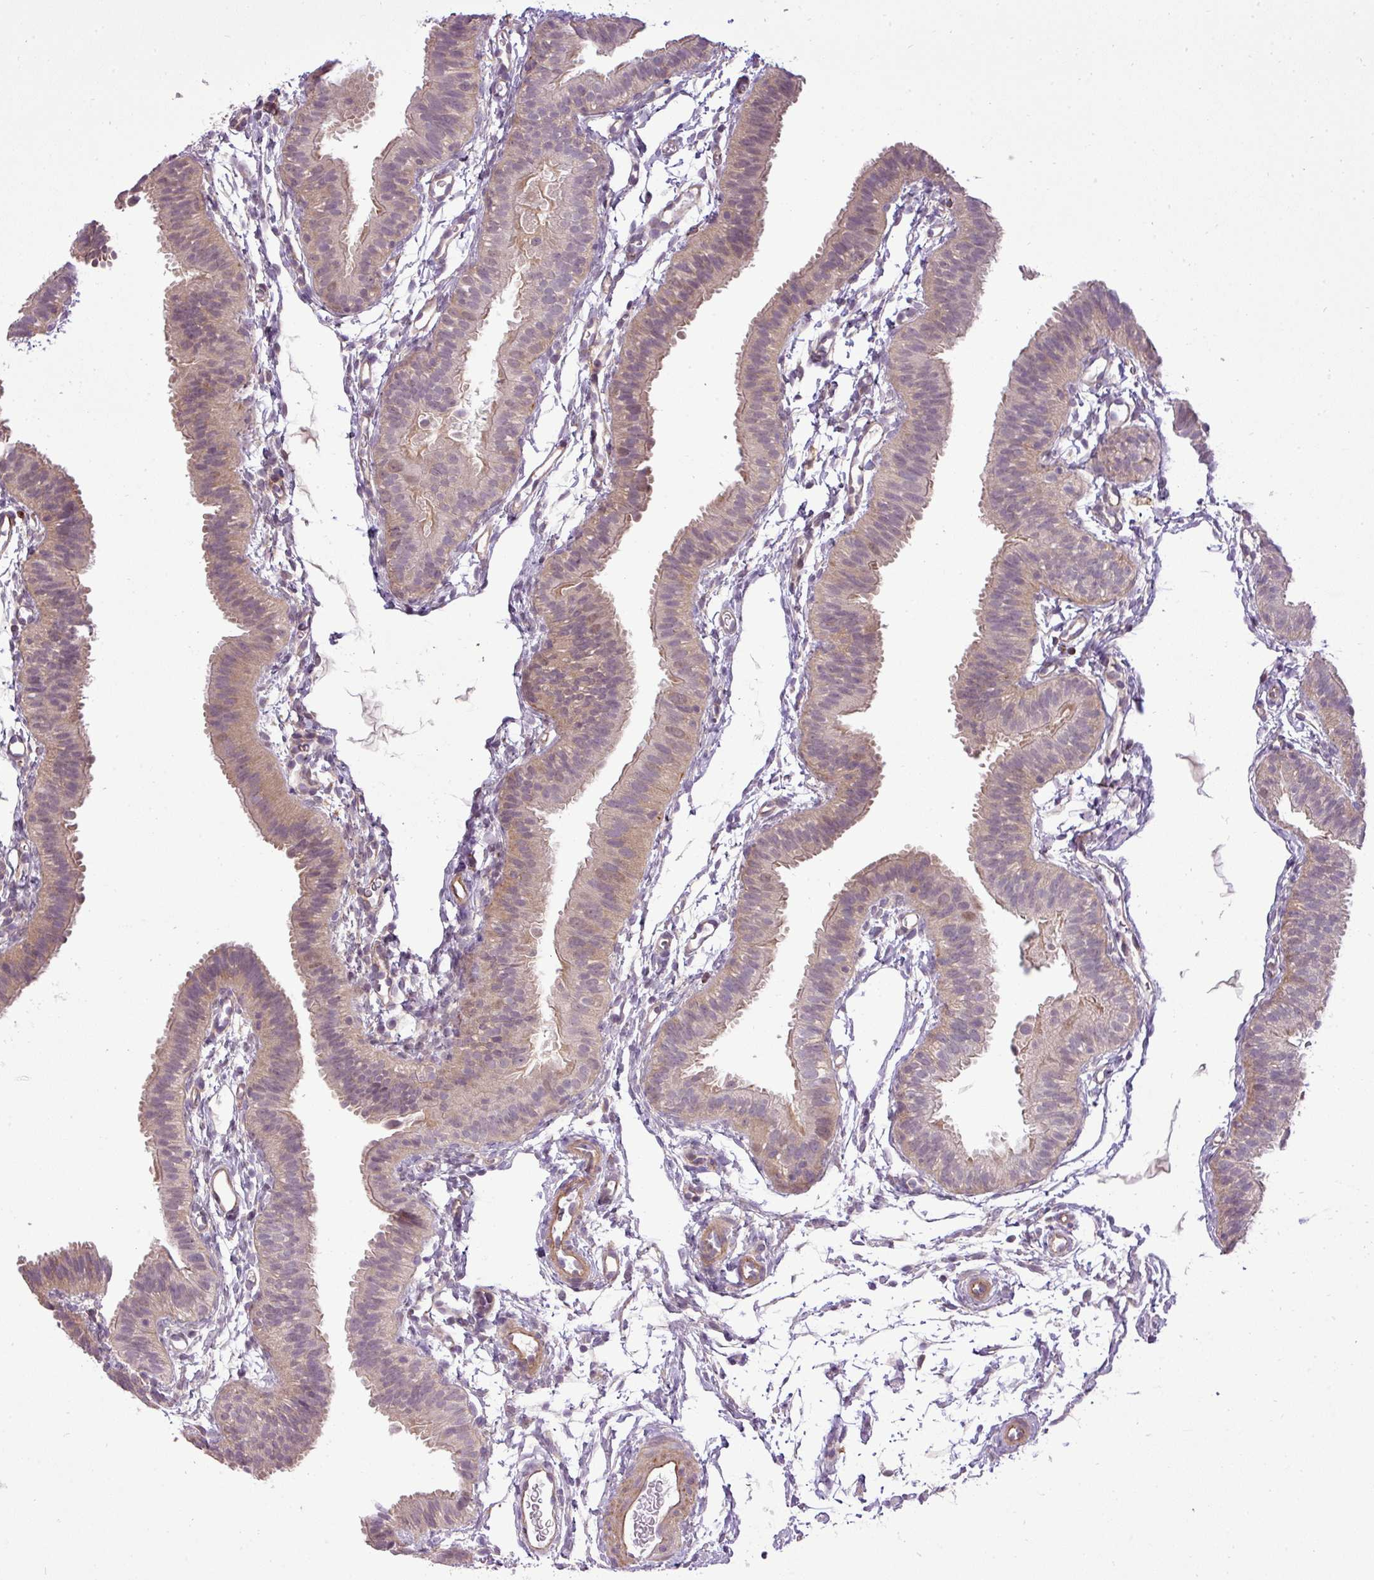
{"staining": {"intensity": "weak", "quantity": ">75%", "location": "cytoplasmic/membranous"}, "tissue": "fallopian tube", "cell_type": "Glandular cells", "image_type": "normal", "snomed": [{"axis": "morphology", "description": "Normal tissue, NOS"}, {"axis": "topography", "description": "Fallopian tube"}], "caption": "Immunohistochemical staining of normal human fallopian tube shows low levels of weak cytoplasmic/membranous positivity in about >75% of glandular cells.", "gene": "PDRG1", "patient": {"sex": "female", "age": 35}}